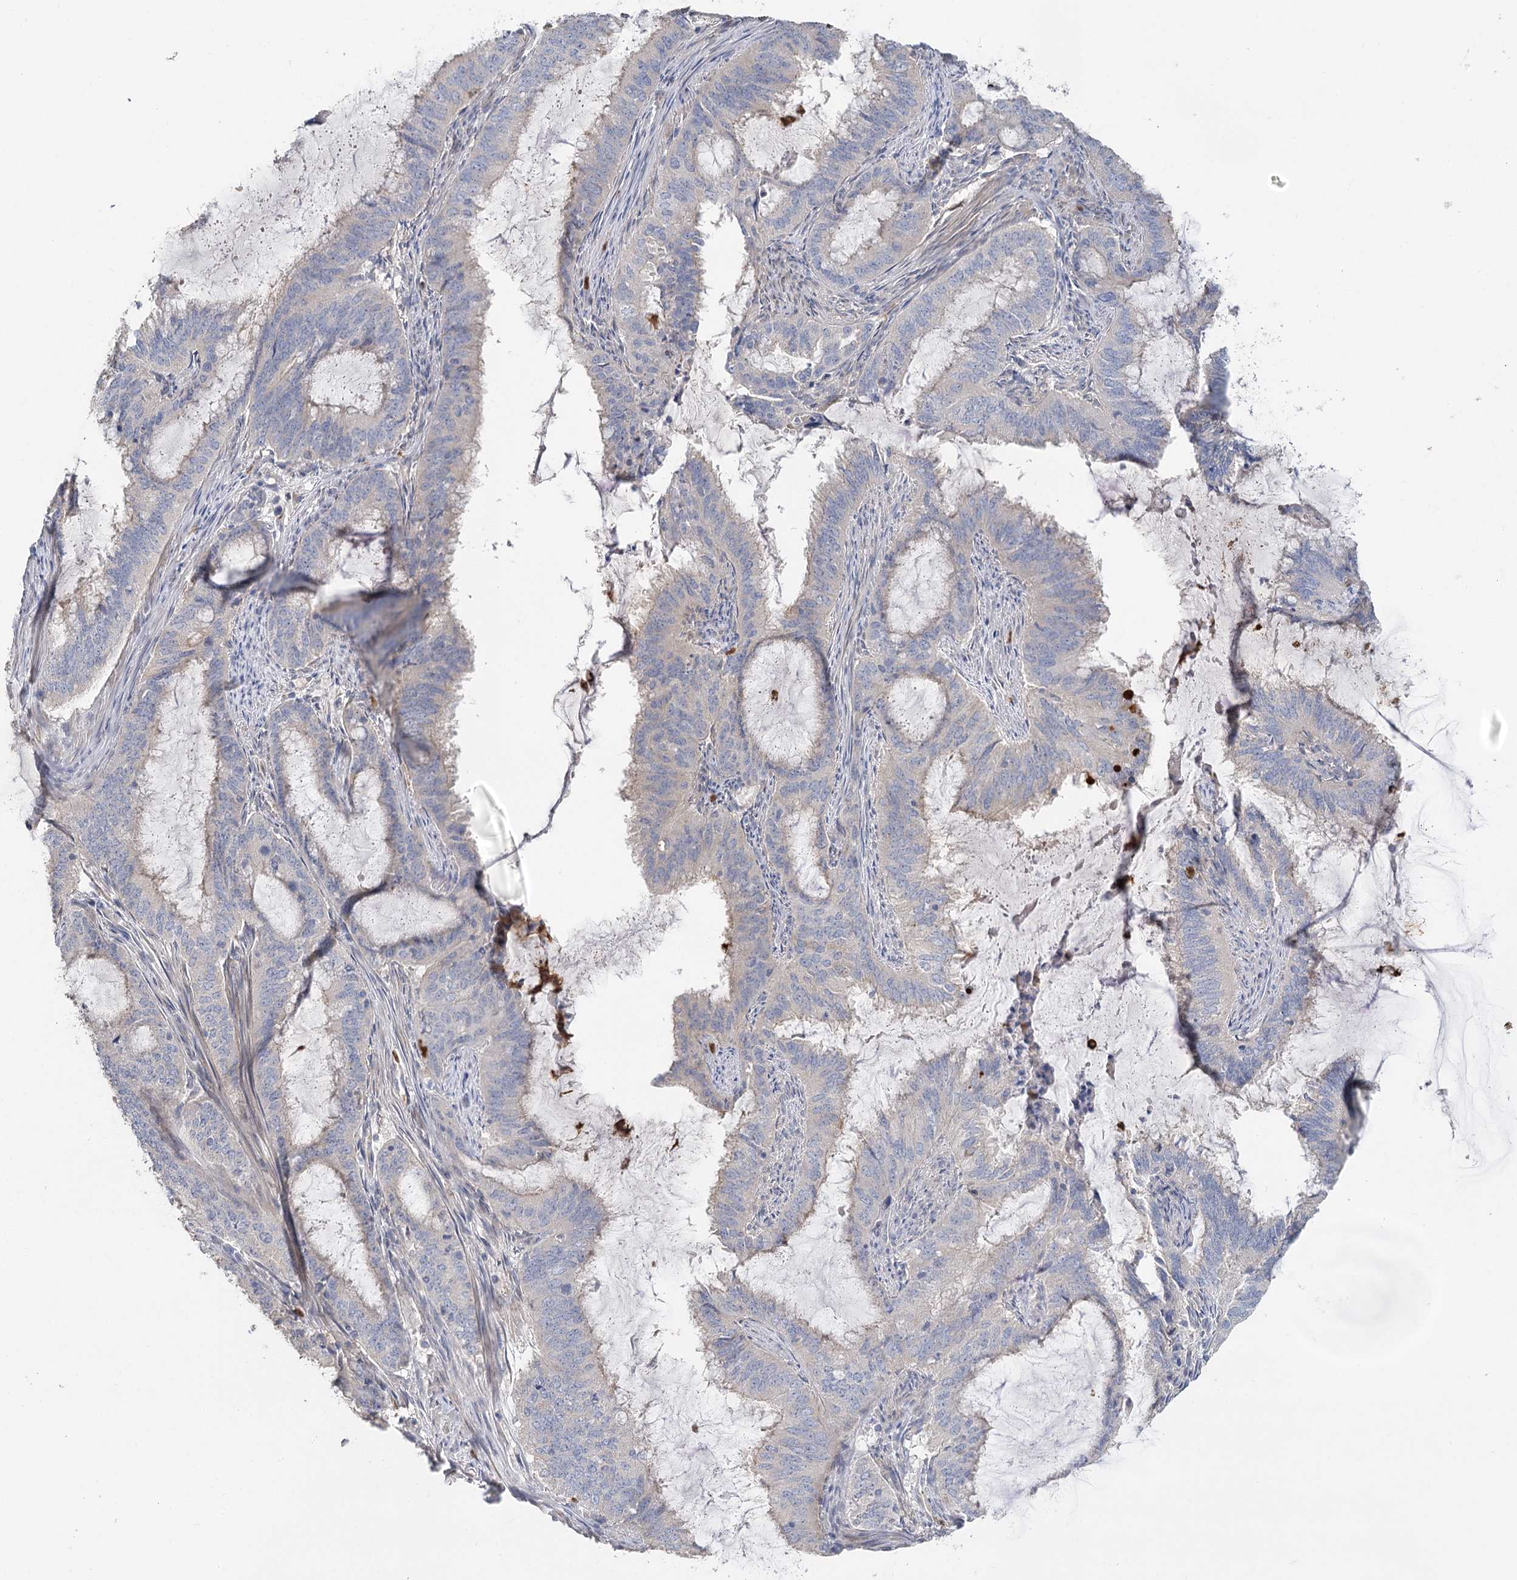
{"staining": {"intensity": "negative", "quantity": "none", "location": "none"}, "tissue": "endometrial cancer", "cell_type": "Tumor cells", "image_type": "cancer", "snomed": [{"axis": "morphology", "description": "Adenocarcinoma, NOS"}, {"axis": "topography", "description": "Endometrium"}], "caption": "Tumor cells are negative for protein expression in human endometrial adenocarcinoma. Brightfield microscopy of immunohistochemistry stained with DAB (brown) and hematoxylin (blue), captured at high magnification.", "gene": "EPB41L5", "patient": {"sex": "female", "age": 51}}